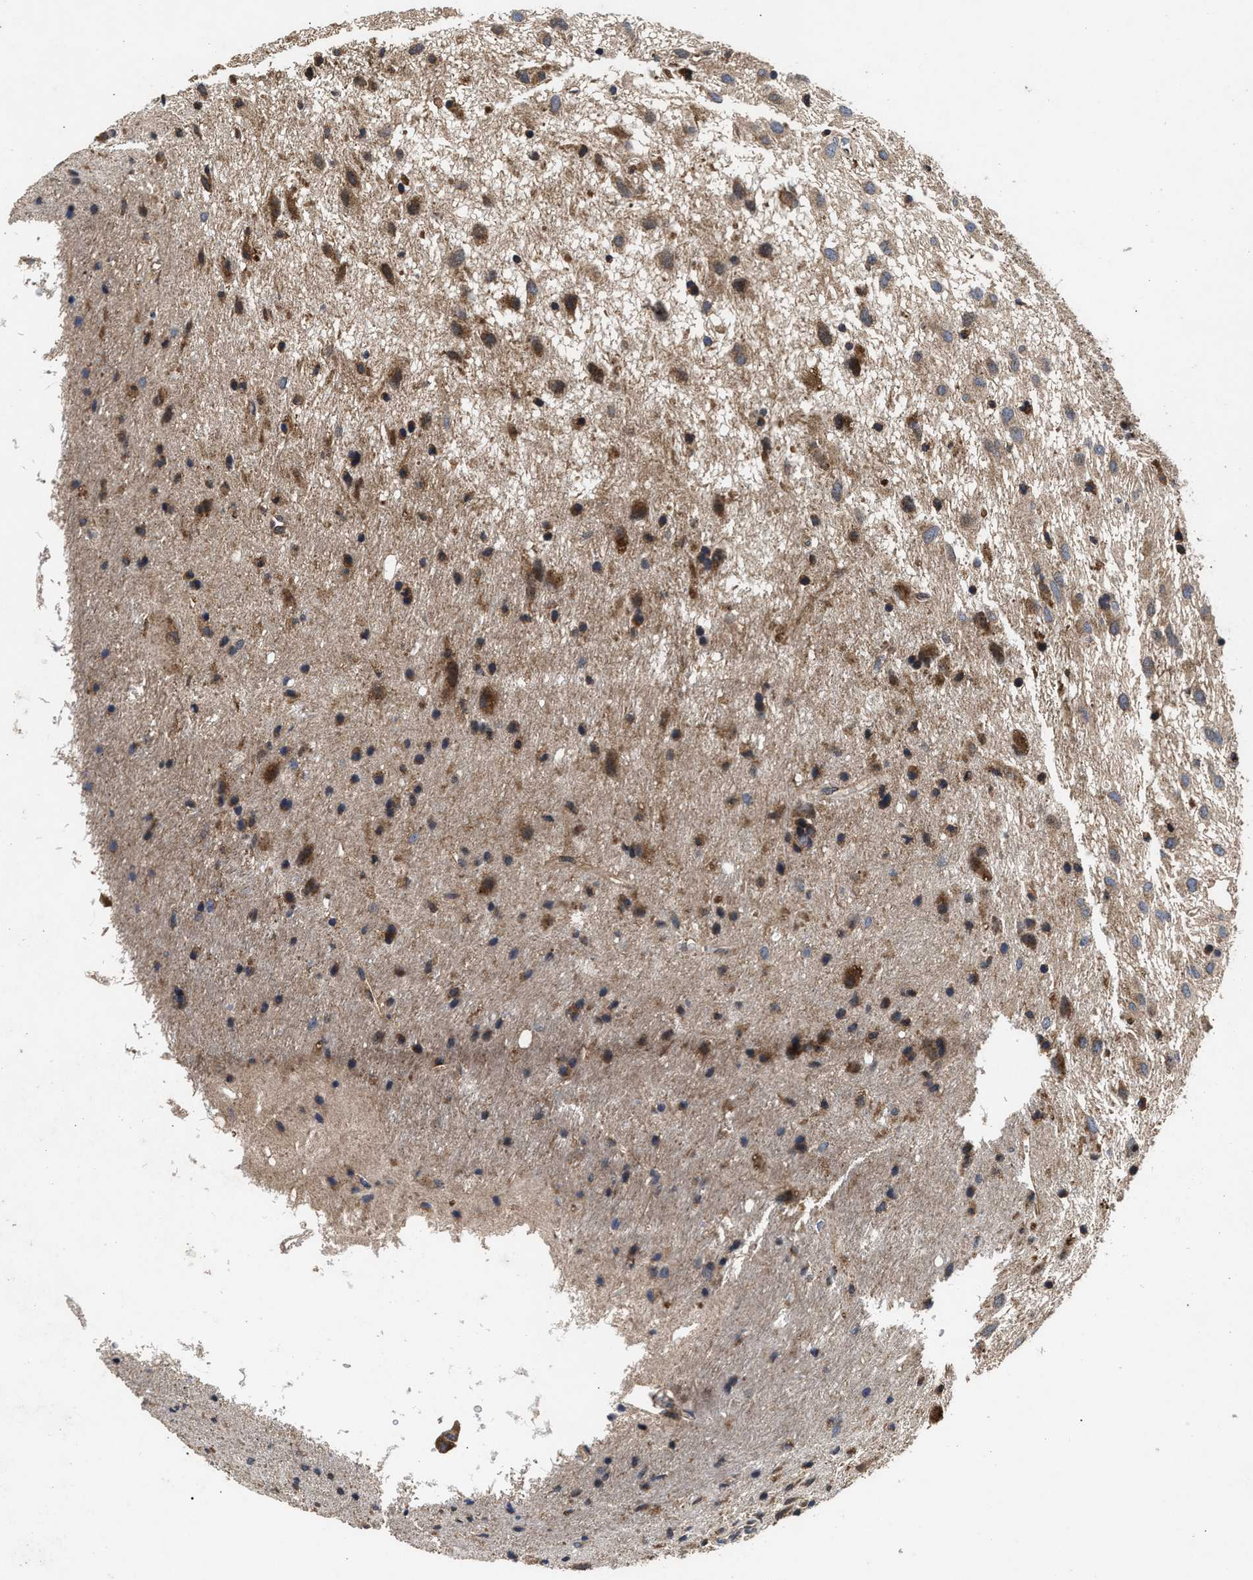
{"staining": {"intensity": "moderate", "quantity": ">75%", "location": "cytoplasmic/membranous"}, "tissue": "glioma", "cell_type": "Tumor cells", "image_type": "cancer", "snomed": [{"axis": "morphology", "description": "Glioma, malignant, Low grade"}, {"axis": "topography", "description": "Brain"}], "caption": "Protein expression analysis of glioma shows moderate cytoplasmic/membranous positivity in about >75% of tumor cells. The staining was performed using DAB to visualize the protein expression in brown, while the nuclei were stained in blue with hematoxylin (Magnification: 20x).", "gene": "NFKB2", "patient": {"sex": "male", "age": 77}}